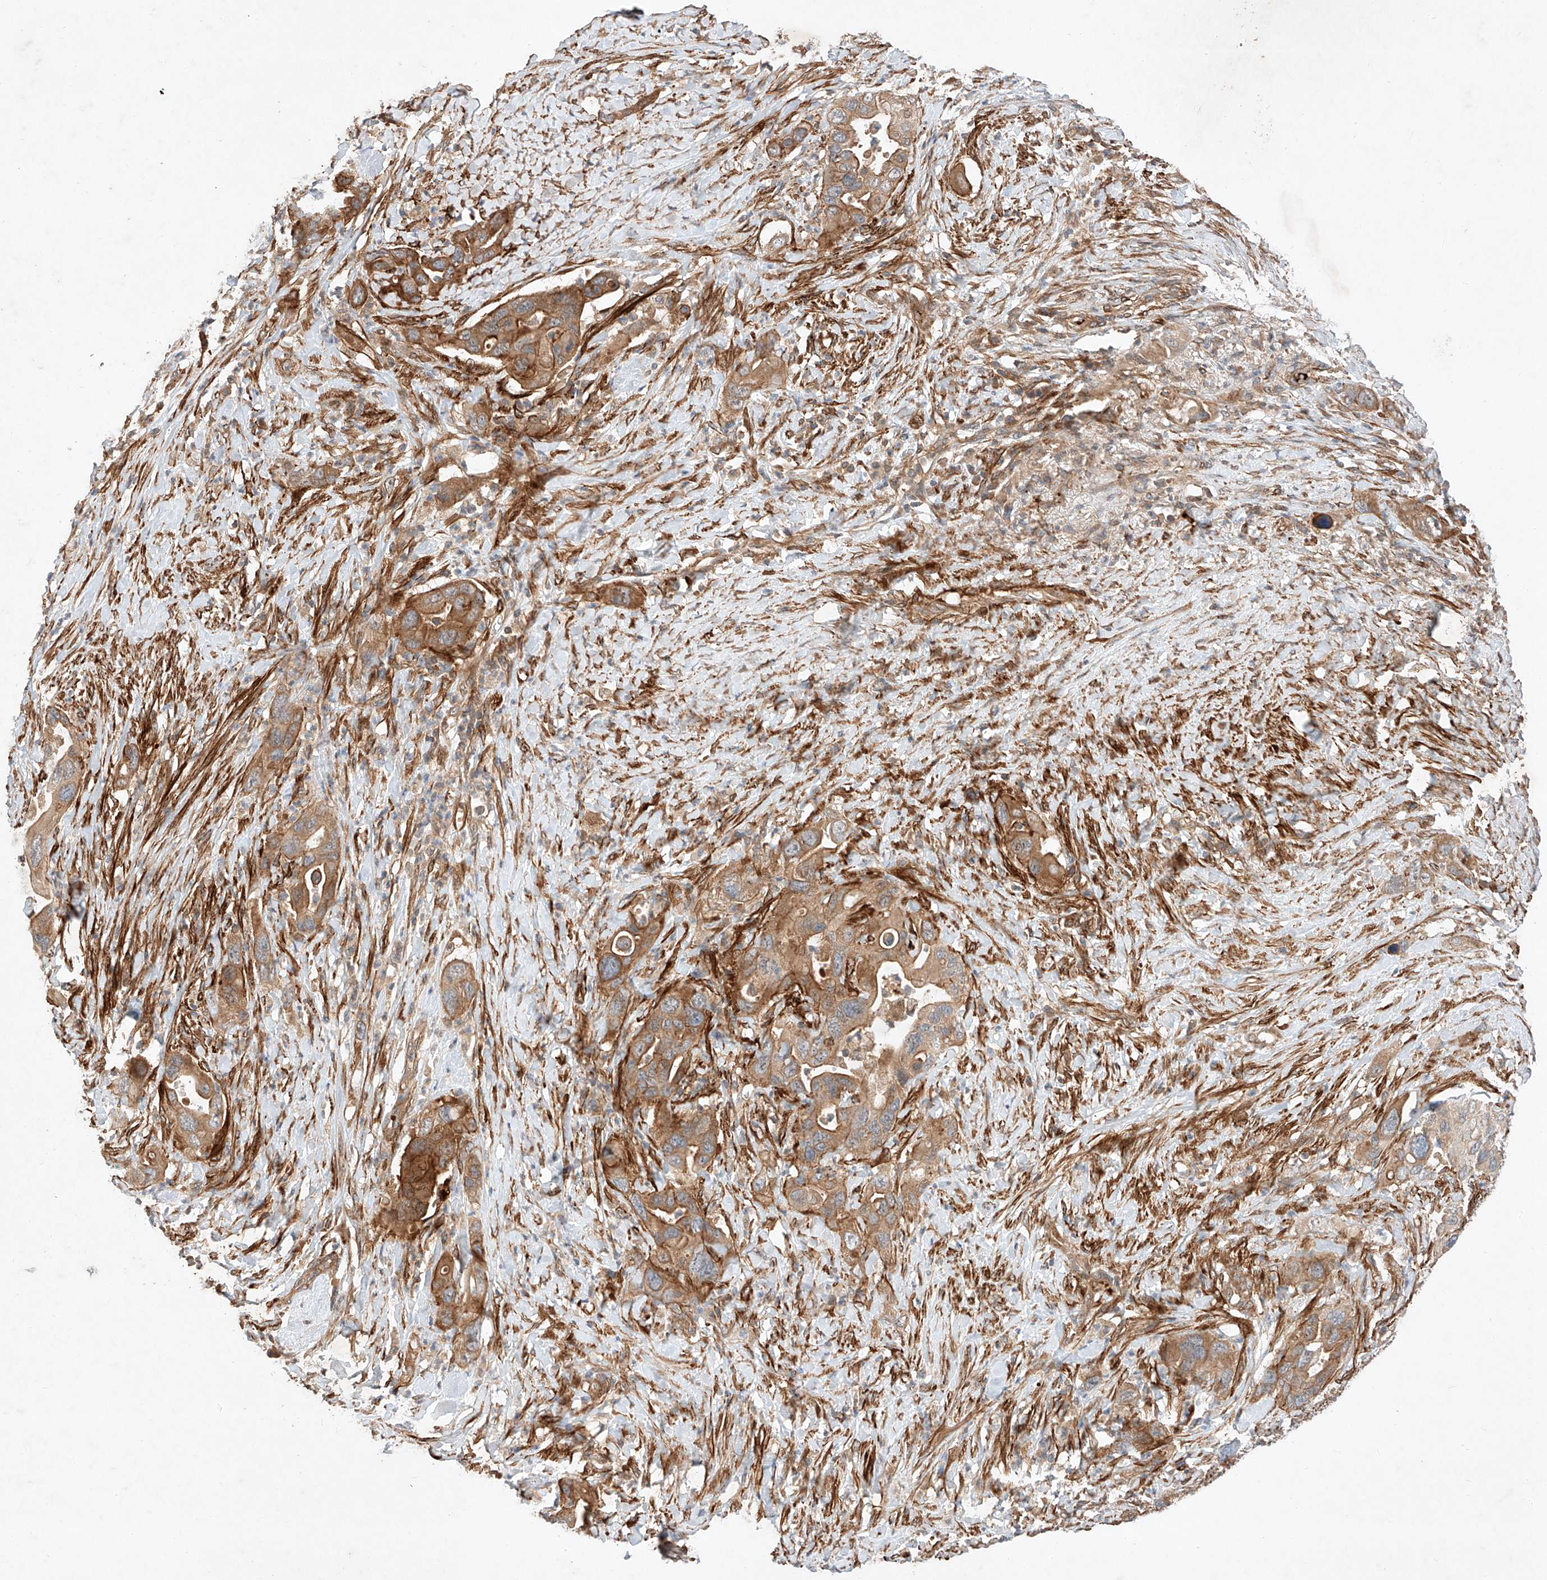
{"staining": {"intensity": "moderate", "quantity": ">75%", "location": "cytoplasmic/membranous"}, "tissue": "pancreatic cancer", "cell_type": "Tumor cells", "image_type": "cancer", "snomed": [{"axis": "morphology", "description": "Adenocarcinoma, NOS"}, {"axis": "topography", "description": "Pancreas"}], "caption": "DAB (3,3'-diaminobenzidine) immunohistochemical staining of human pancreatic adenocarcinoma reveals moderate cytoplasmic/membranous protein staining in approximately >75% of tumor cells.", "gene": "ARHGAP33", "patient": {"sex": "female", "age": 71}}